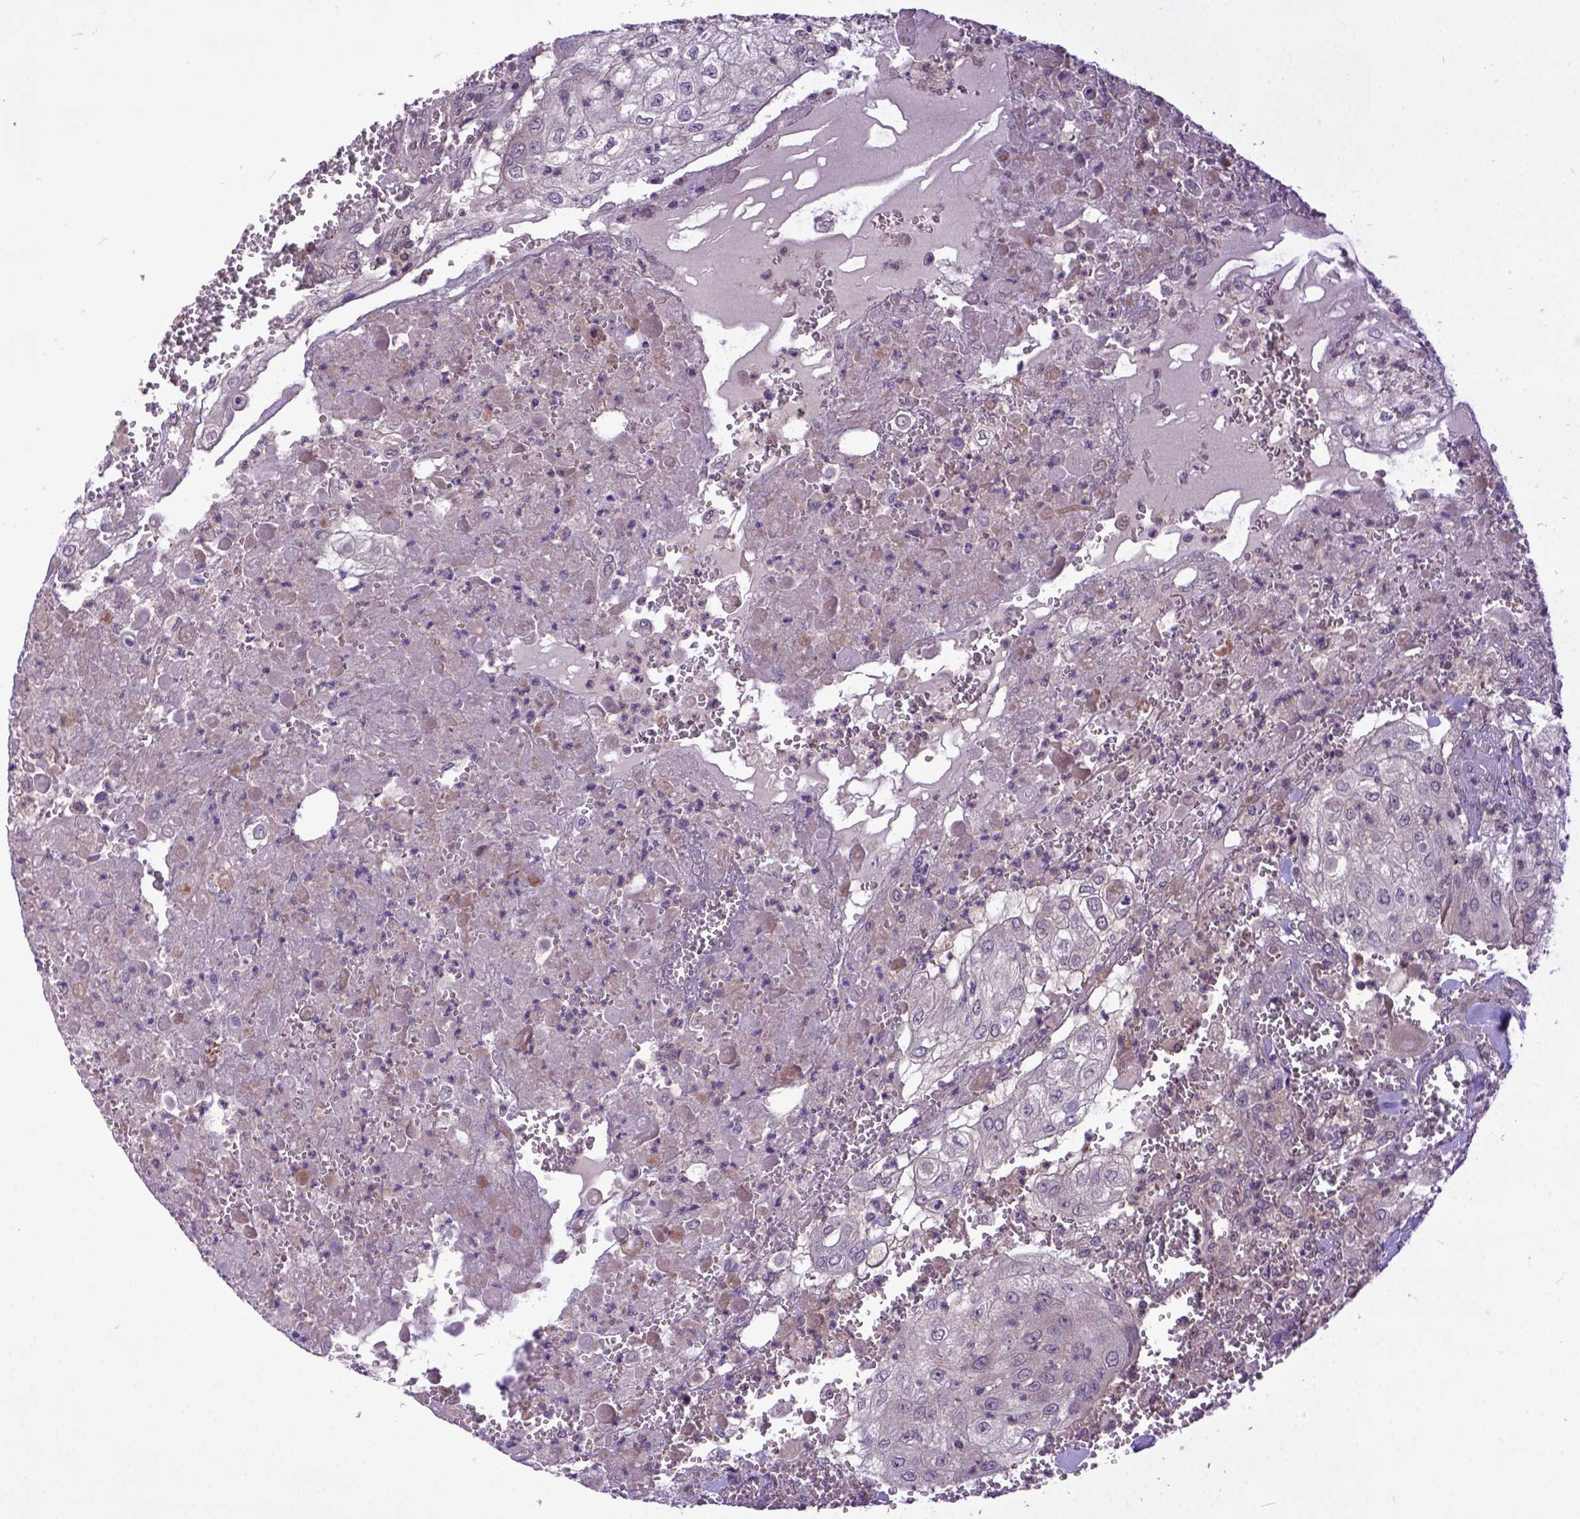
{"staining": {"intensity": "negative", "quantity": "none", "location": "none"}, "tissue": "urothelial cancer", "cell_type": "Tumor cells", "image_type": "cancer", "snomed": [{"axis": "morphology", "description": "Urothelial carcinoma, High grade"}, {"axis": "topography", "description": "Urinary bladder"}], "caption": "Human urothelial carcinoma (high-grade) stained for a protein using immunohistochemistry (IHC) shows no positivity in tumor cells.", "gene": "CPNE1", "patient": {"sex": "male", "age": 62}}